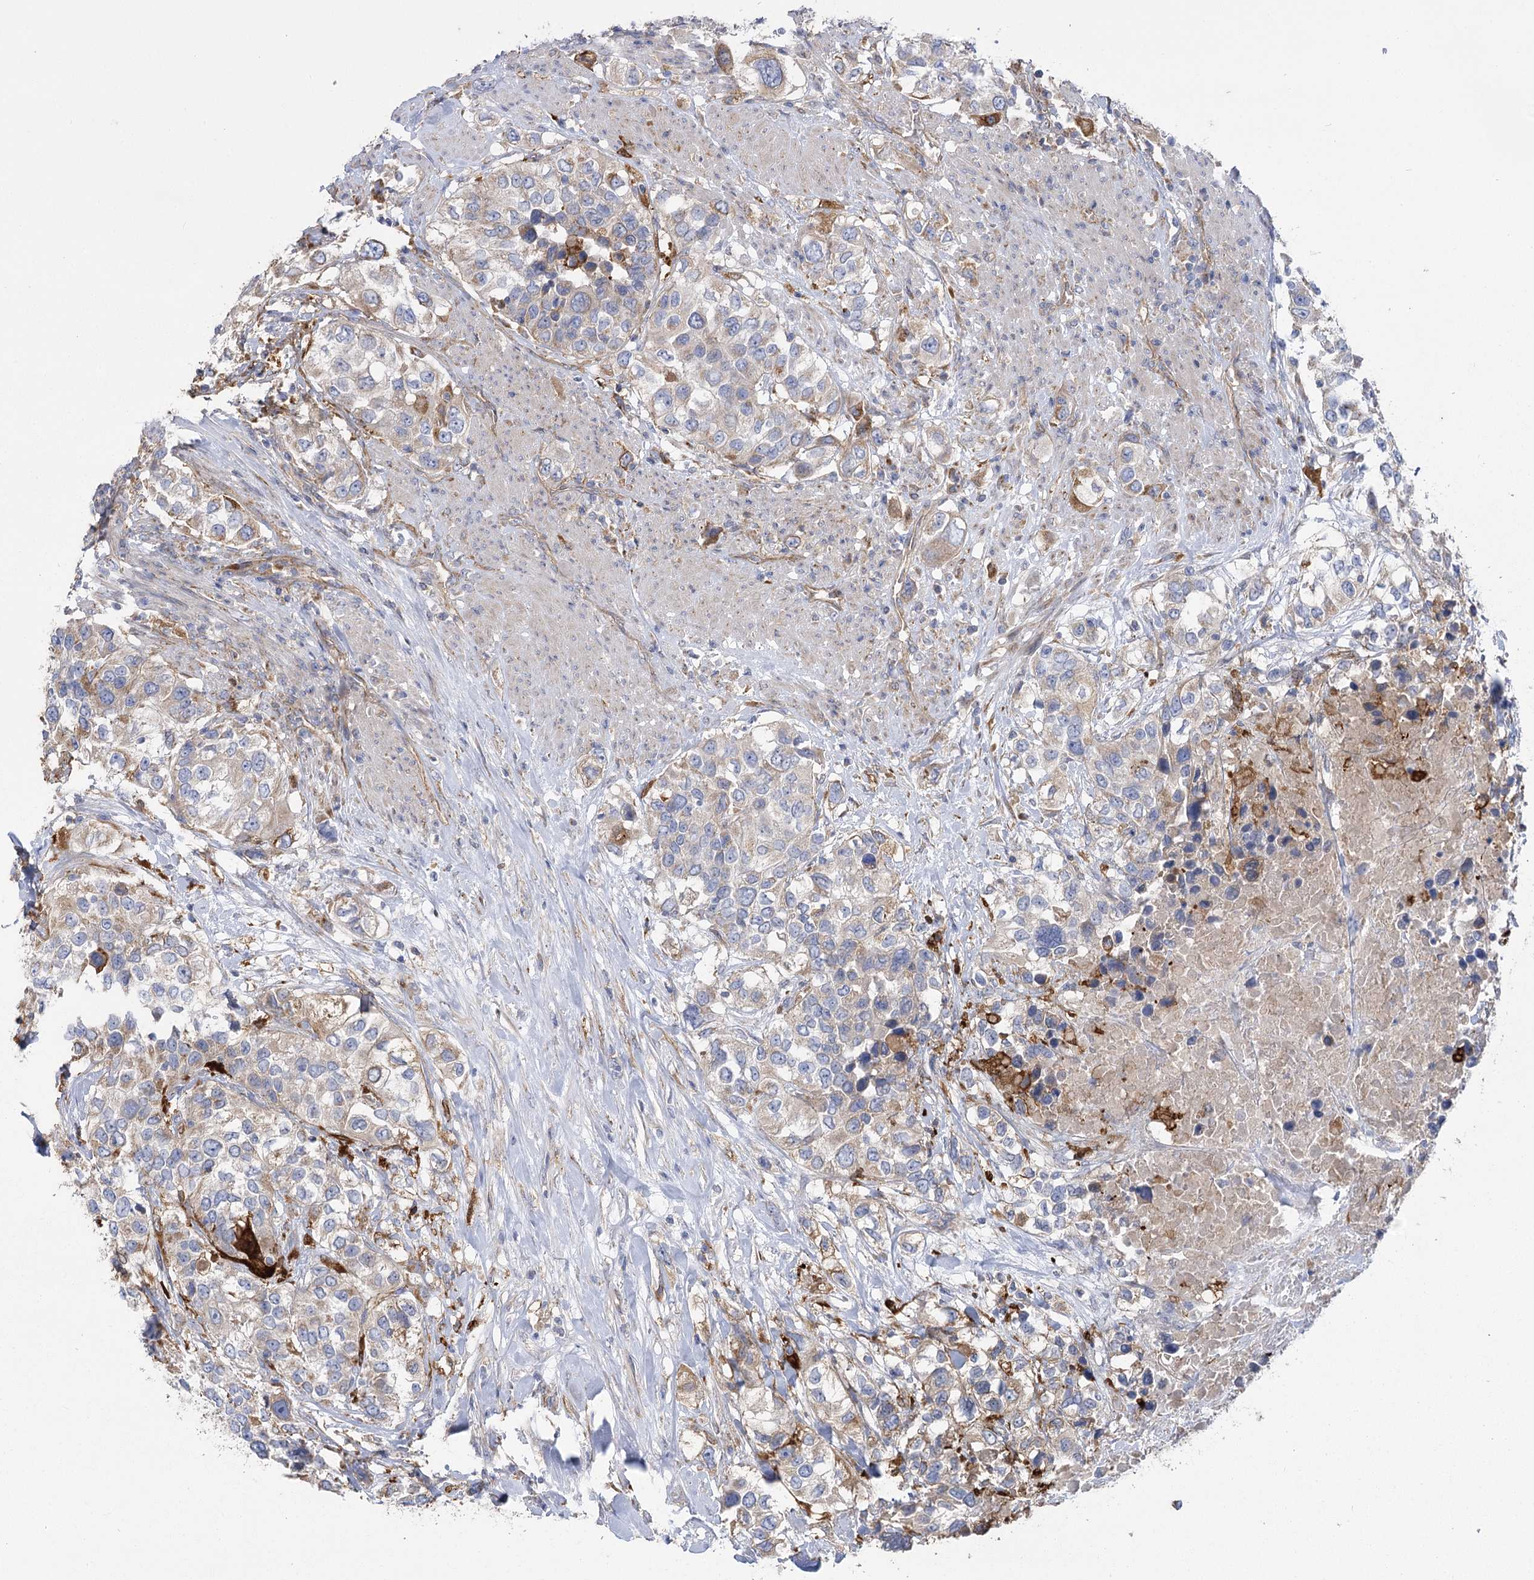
{"staining": {"intensity": "negative", "quantity": "none", "location": "none"}, "tissue": "urothelial cancer", "cell_type": "Tumor cells", "image_type": "cancer", "snomed": [{"axis": "morphology", "description": "Urothelial carcinoma, High grade"}, {"axis": "topography", "description": "Urinary bladder"}], "caption": "High power microscopy histopathology image of an IHC micrograph of high-grade urothelial carcinoma, revealing no significant positivity in tumor cells.", "gene": "RMDN2", "patient": {"sex": "female", "age": 80}}